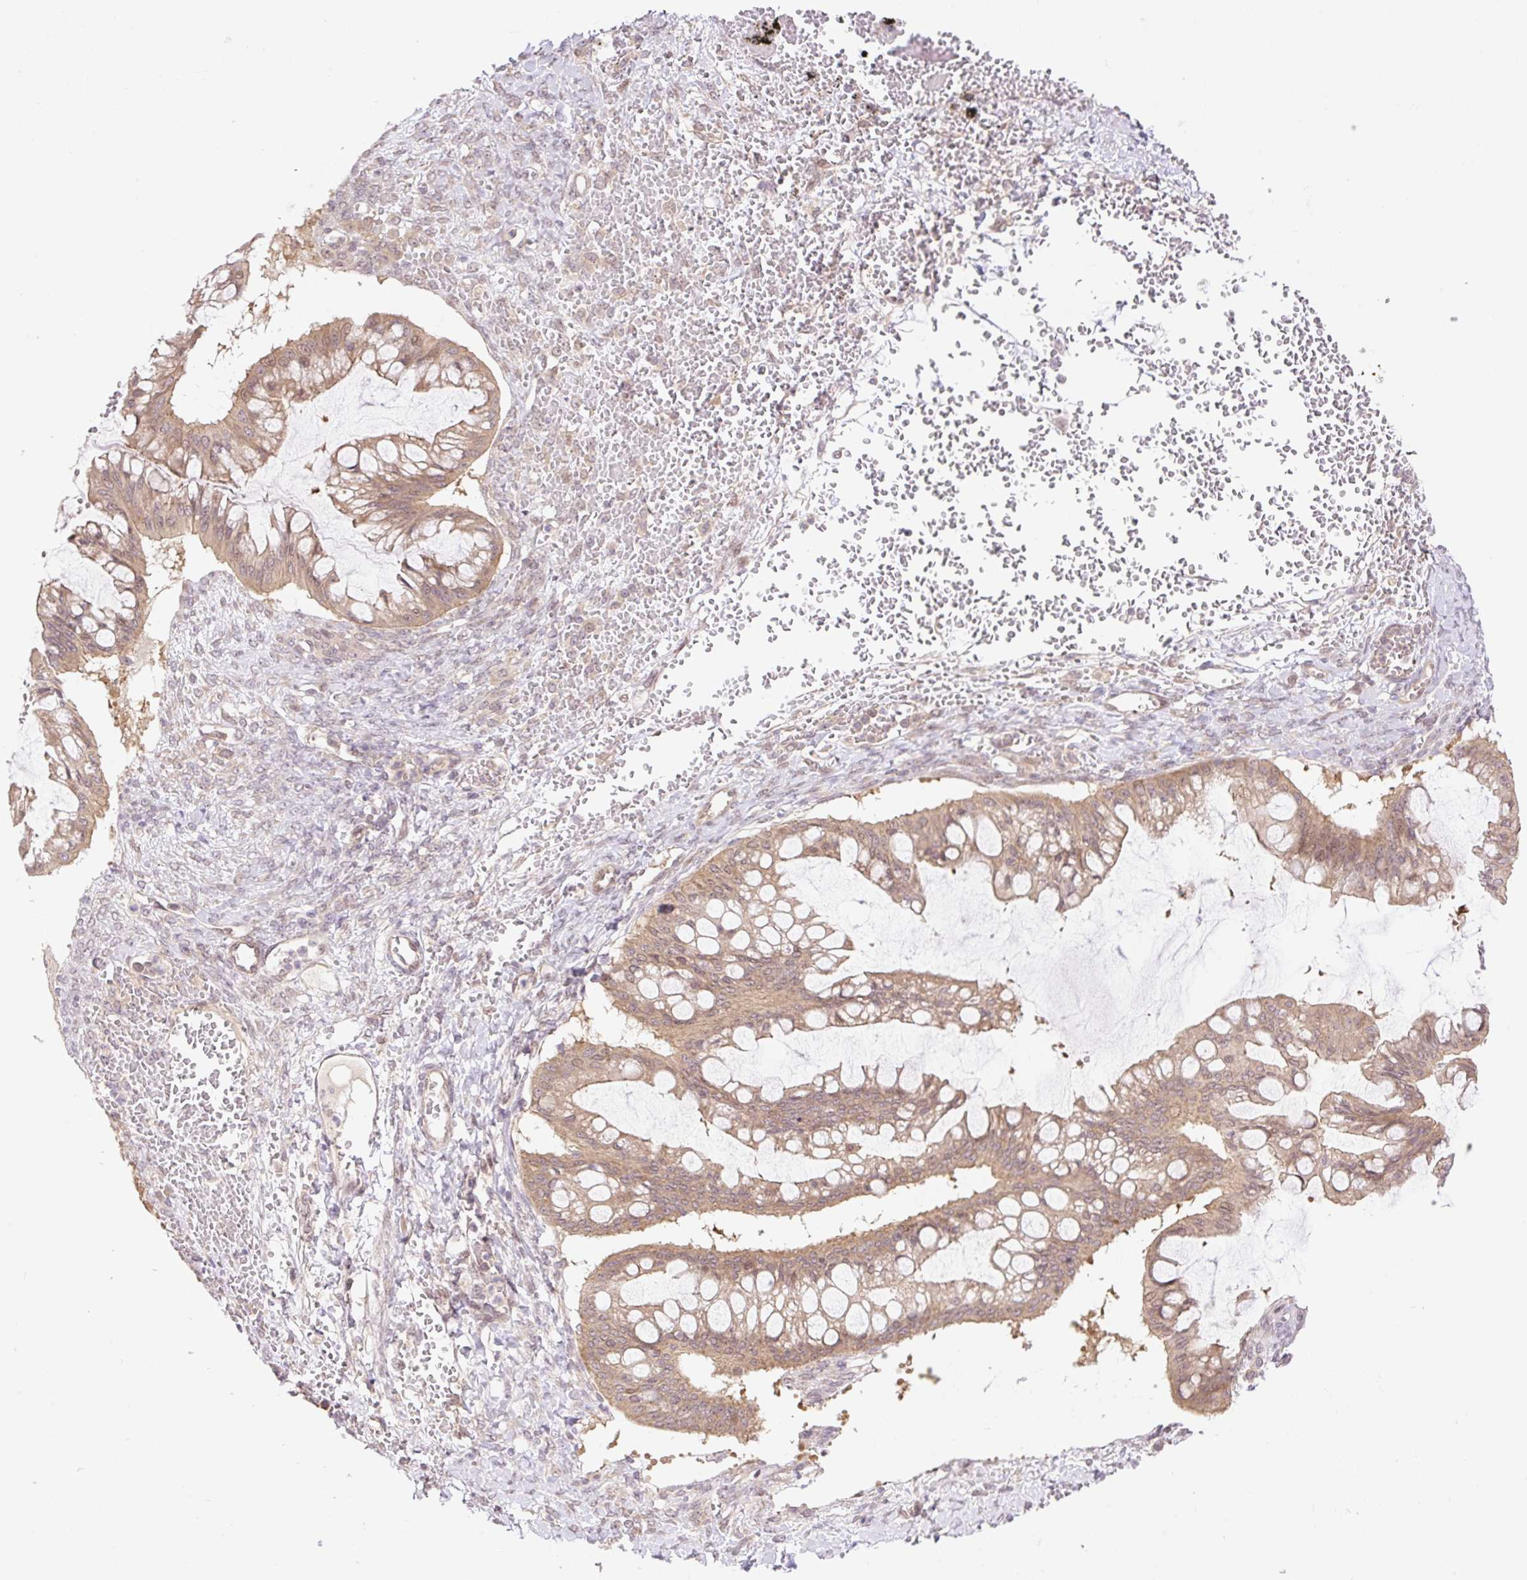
{"staining": {"intensity": "moderate", "quantity": ">75%", "location": "cytoplasmic/membranous,nuclear"}, "tissue": "ovarian cancer", "cell_type": "Tumor cells", "image_type": "cancer", "snomed": [{"axis": "morphology", "description": "Cystadenocarcinoma, mucinous, NOS"}, {"axis": "topography", "description": "Ovary"}], "caption": "IHC of human mucinous cystadenocarcinoma (ovarian) displays medium levels of moderate cytoplasmic/membranous and nuclear expression in approximately >75% of tumor cells. (DAB IHC, brown staining for protein, blue staining for nuclei).", "gene": "VPS25", "patient": {"sex": "female", "age": 73}}